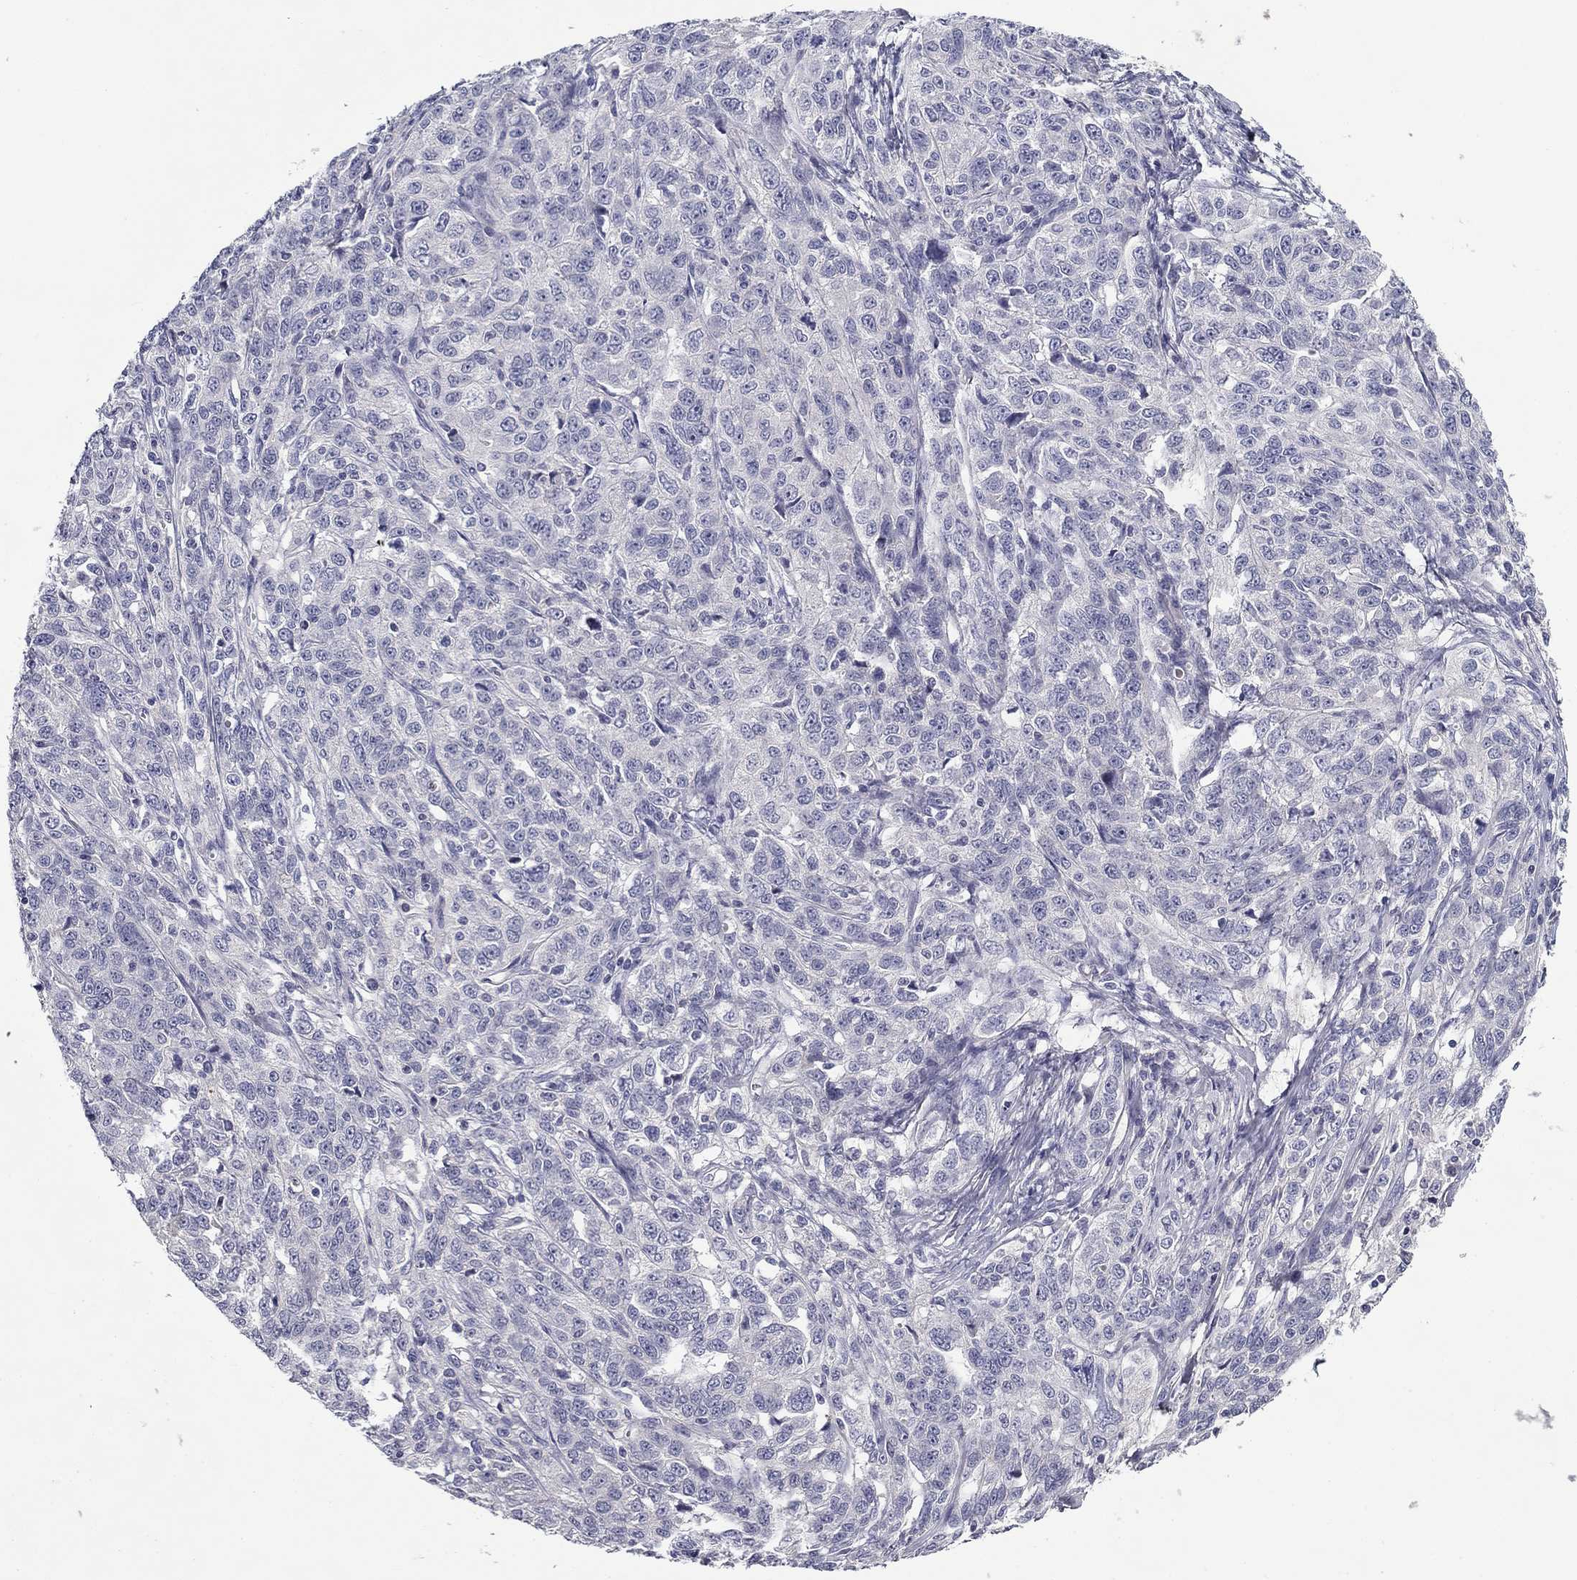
{"staining": {"intensity": "negative", "quantity": "none", "location": "none"}, "tissue": "ovarian cancer", "cell_type": "Tumor cells", "image_type": "cancer", "snomed": [{"axis": "morphology", "description": "Cystadenocarcinoma, serous, NOS"}, {"axis": "topography", "description": "Ovary"}], "caption": "Ovarian serous cystadenocarcinoma was stained to show a protein in brown. There is no significant expression in tumor cells.", "gene": "SPATA7", "patient": {"sex": "female", "age": 71}}